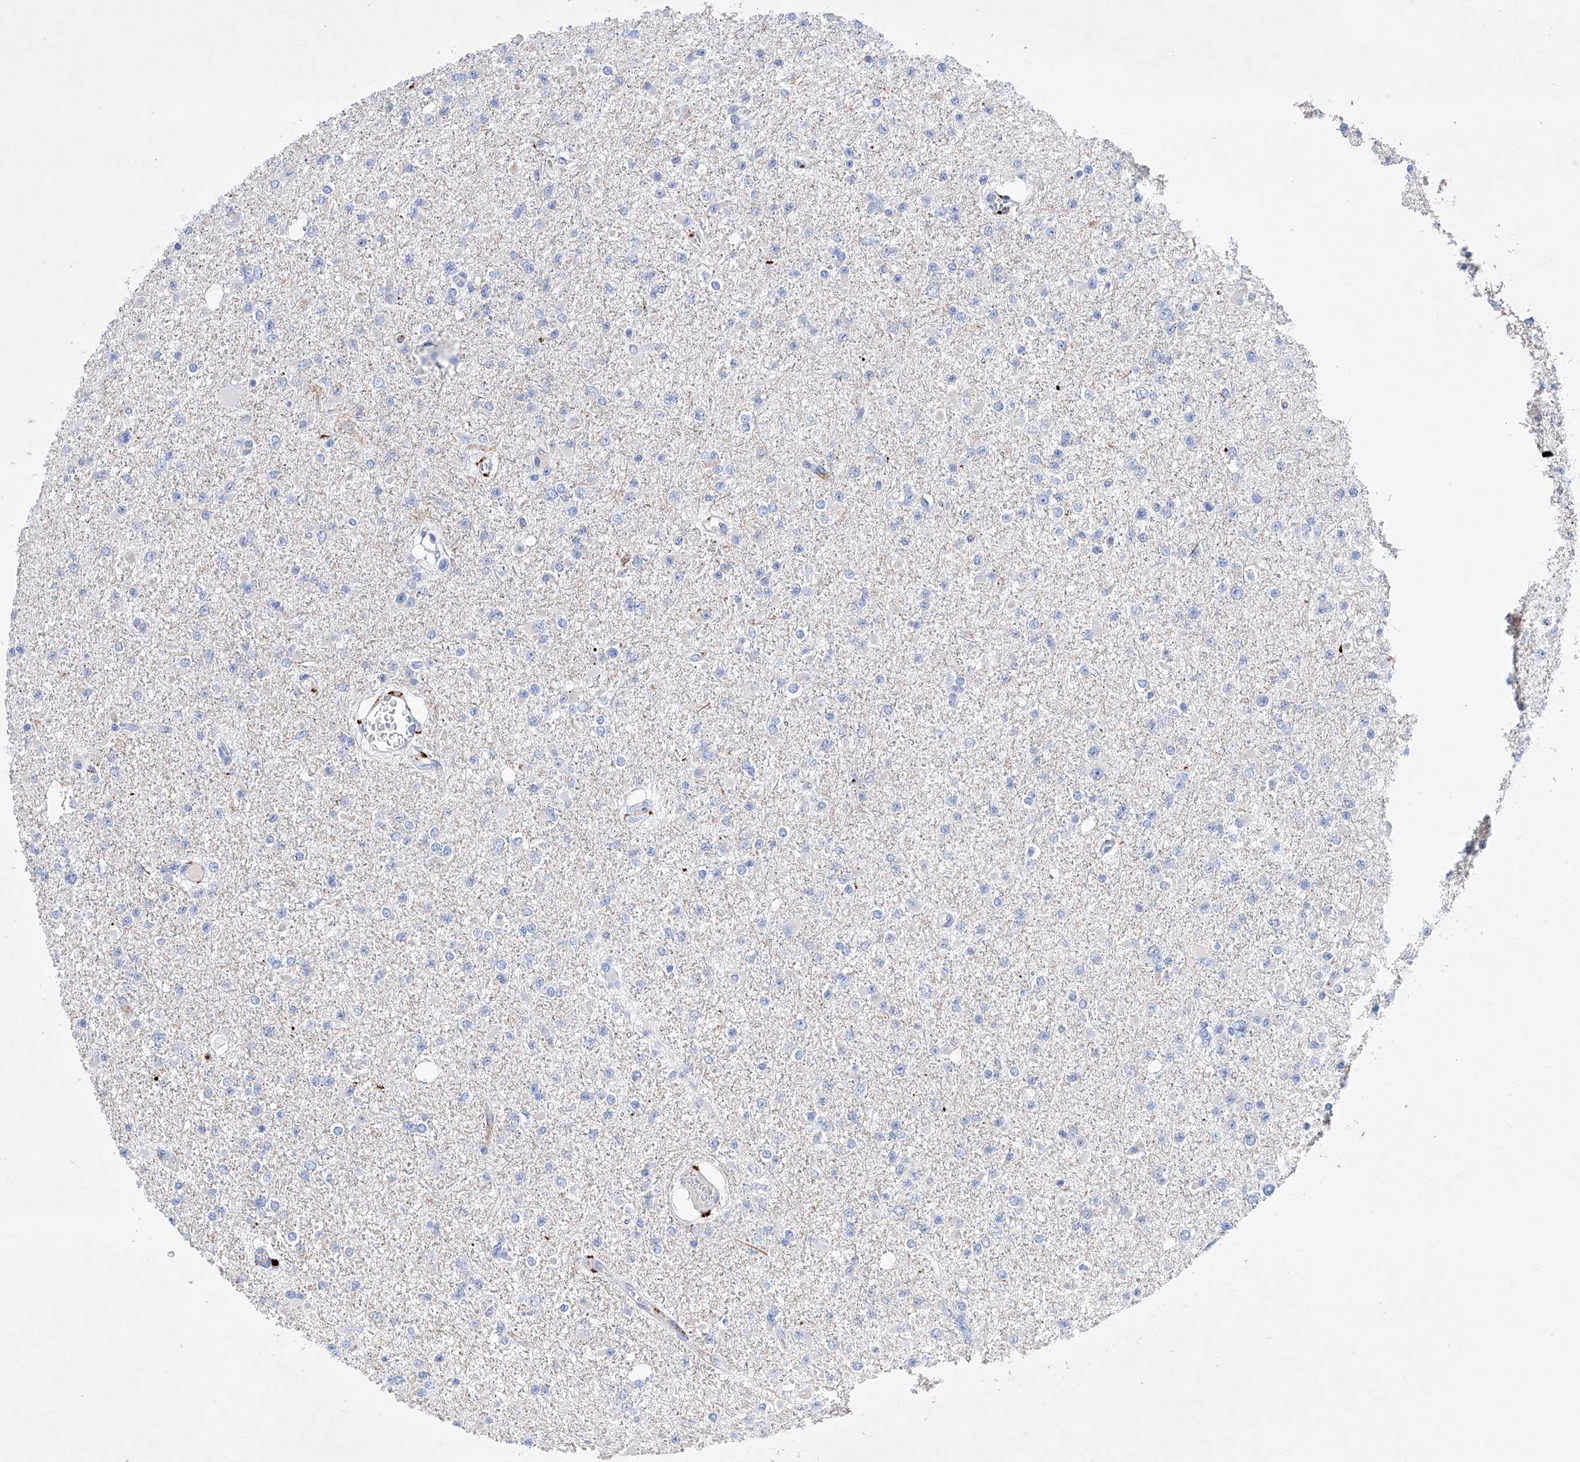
{"staining": {"intensity": "negative", "quantity": "none", "location": "none"}, "tissue": "glioma", "cell_type": "Tumor cells", "image_type": "cancer", "snomed": [{"axis": "morphology", "description": "Glioma, malignant, Low grade"}, {"axis": "topography", "description": "Brain"}], "caption": "The histopathology image exhibits no significant staining in tumor cells of malignant glioma (low-grade). Brightfield microscopy of immunohistochemistry stained with DAB (brown) and hematoxylin (blue), captured at high magnification.", "gene": "LURAP1", "patient": {"sex": "female", "age": 22}}